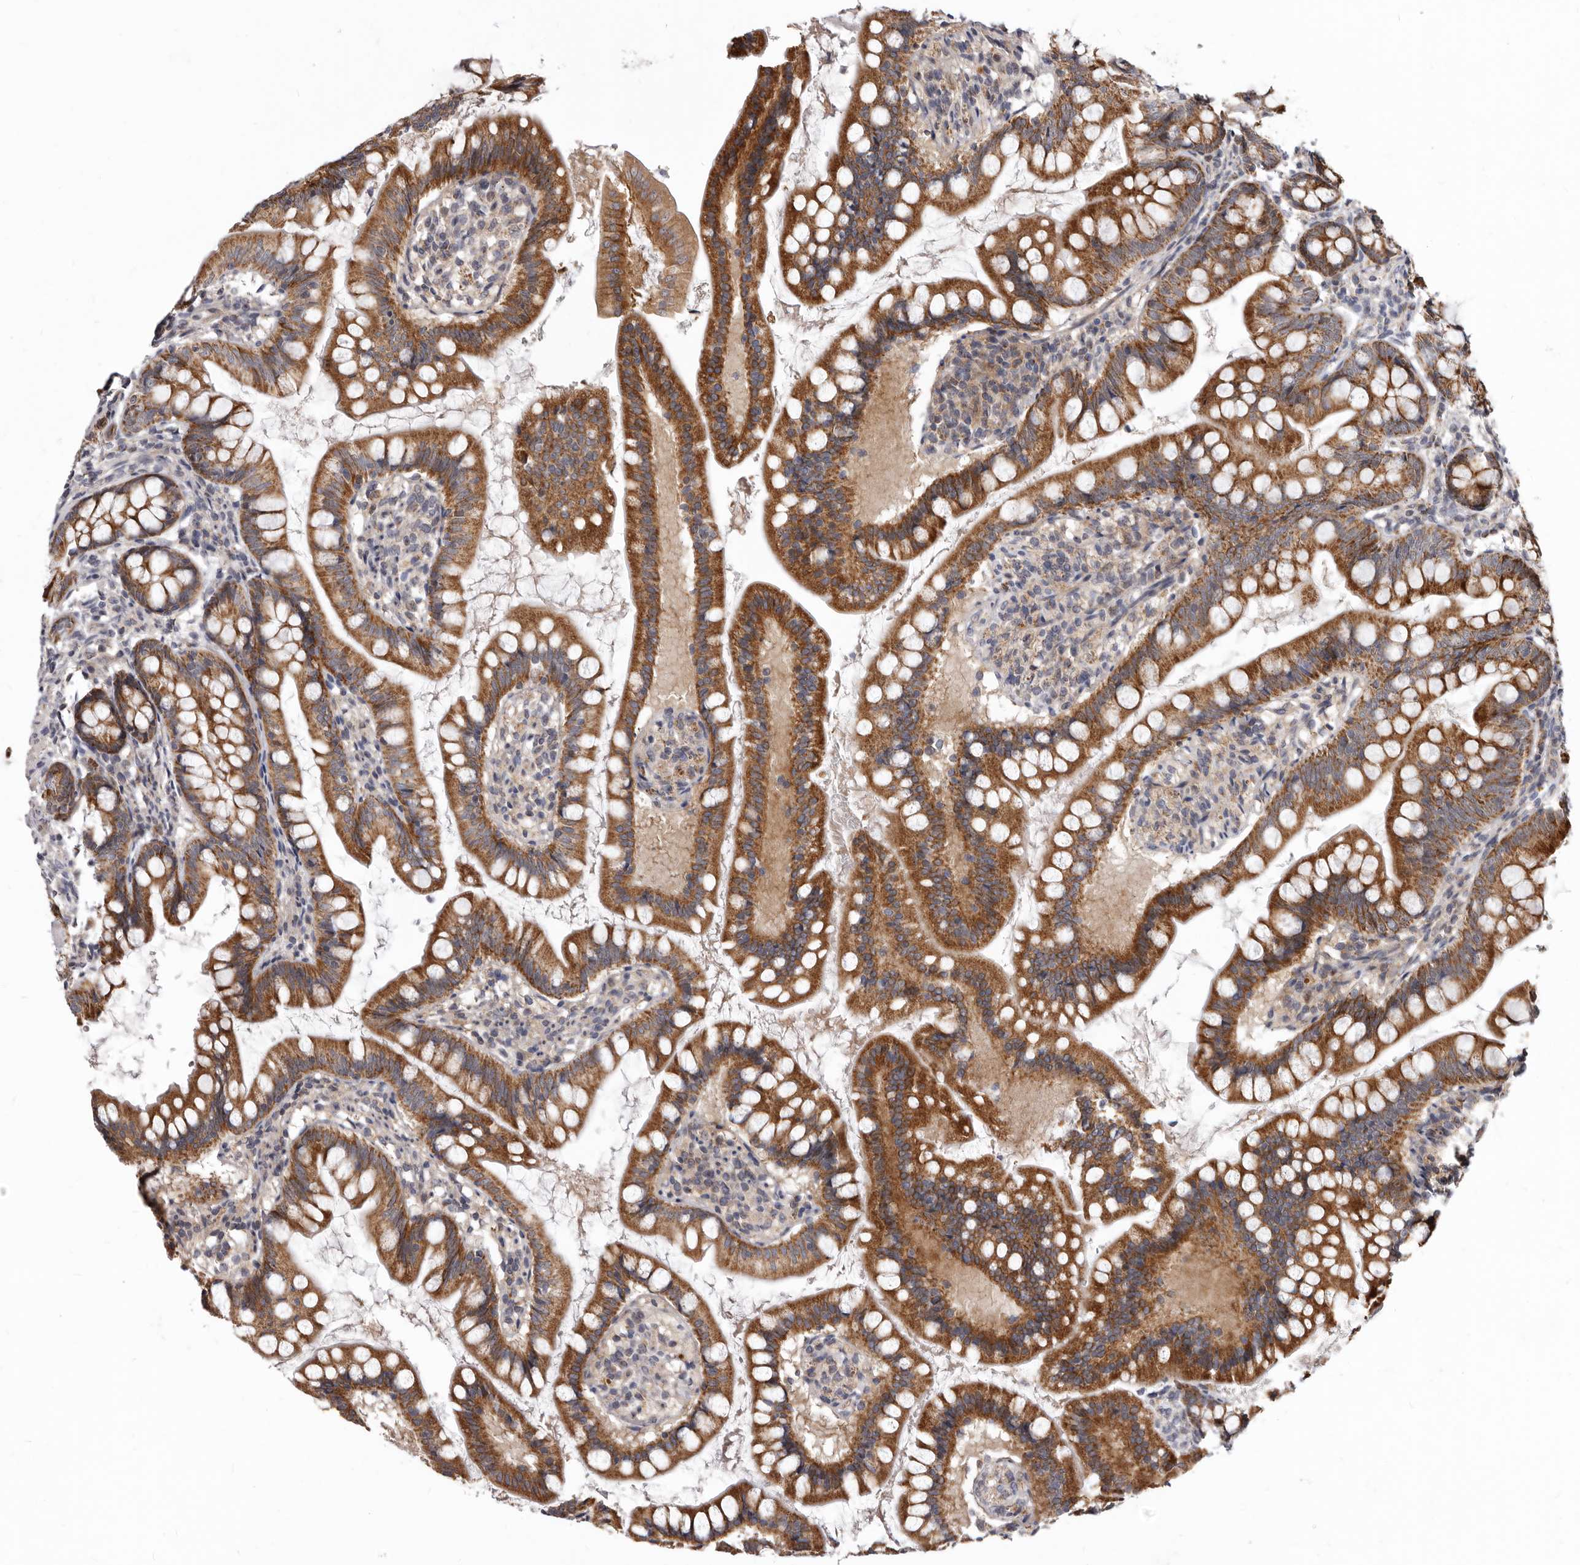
{"staining": {"intensity": "strong", "quantity": ">75%", "location": "cytoplasmic/membranous"}, "tissue": "small intestine", "cell_type": "Glandular cells", "image_type": "normal", "snomed": [{"axis": "morphology", "description": "Normal tissue, NOS"}, {"axis": "topography", "description": "Small intestine"}], "caption": "Protein expression by immunohistochemistry exhibits strong cytoplasmic/membranous positivity in approximately >75% of glandular cells in normal small intestine.", "gene": "SMC4", "patient": {"sex": "male", "age": 7}}